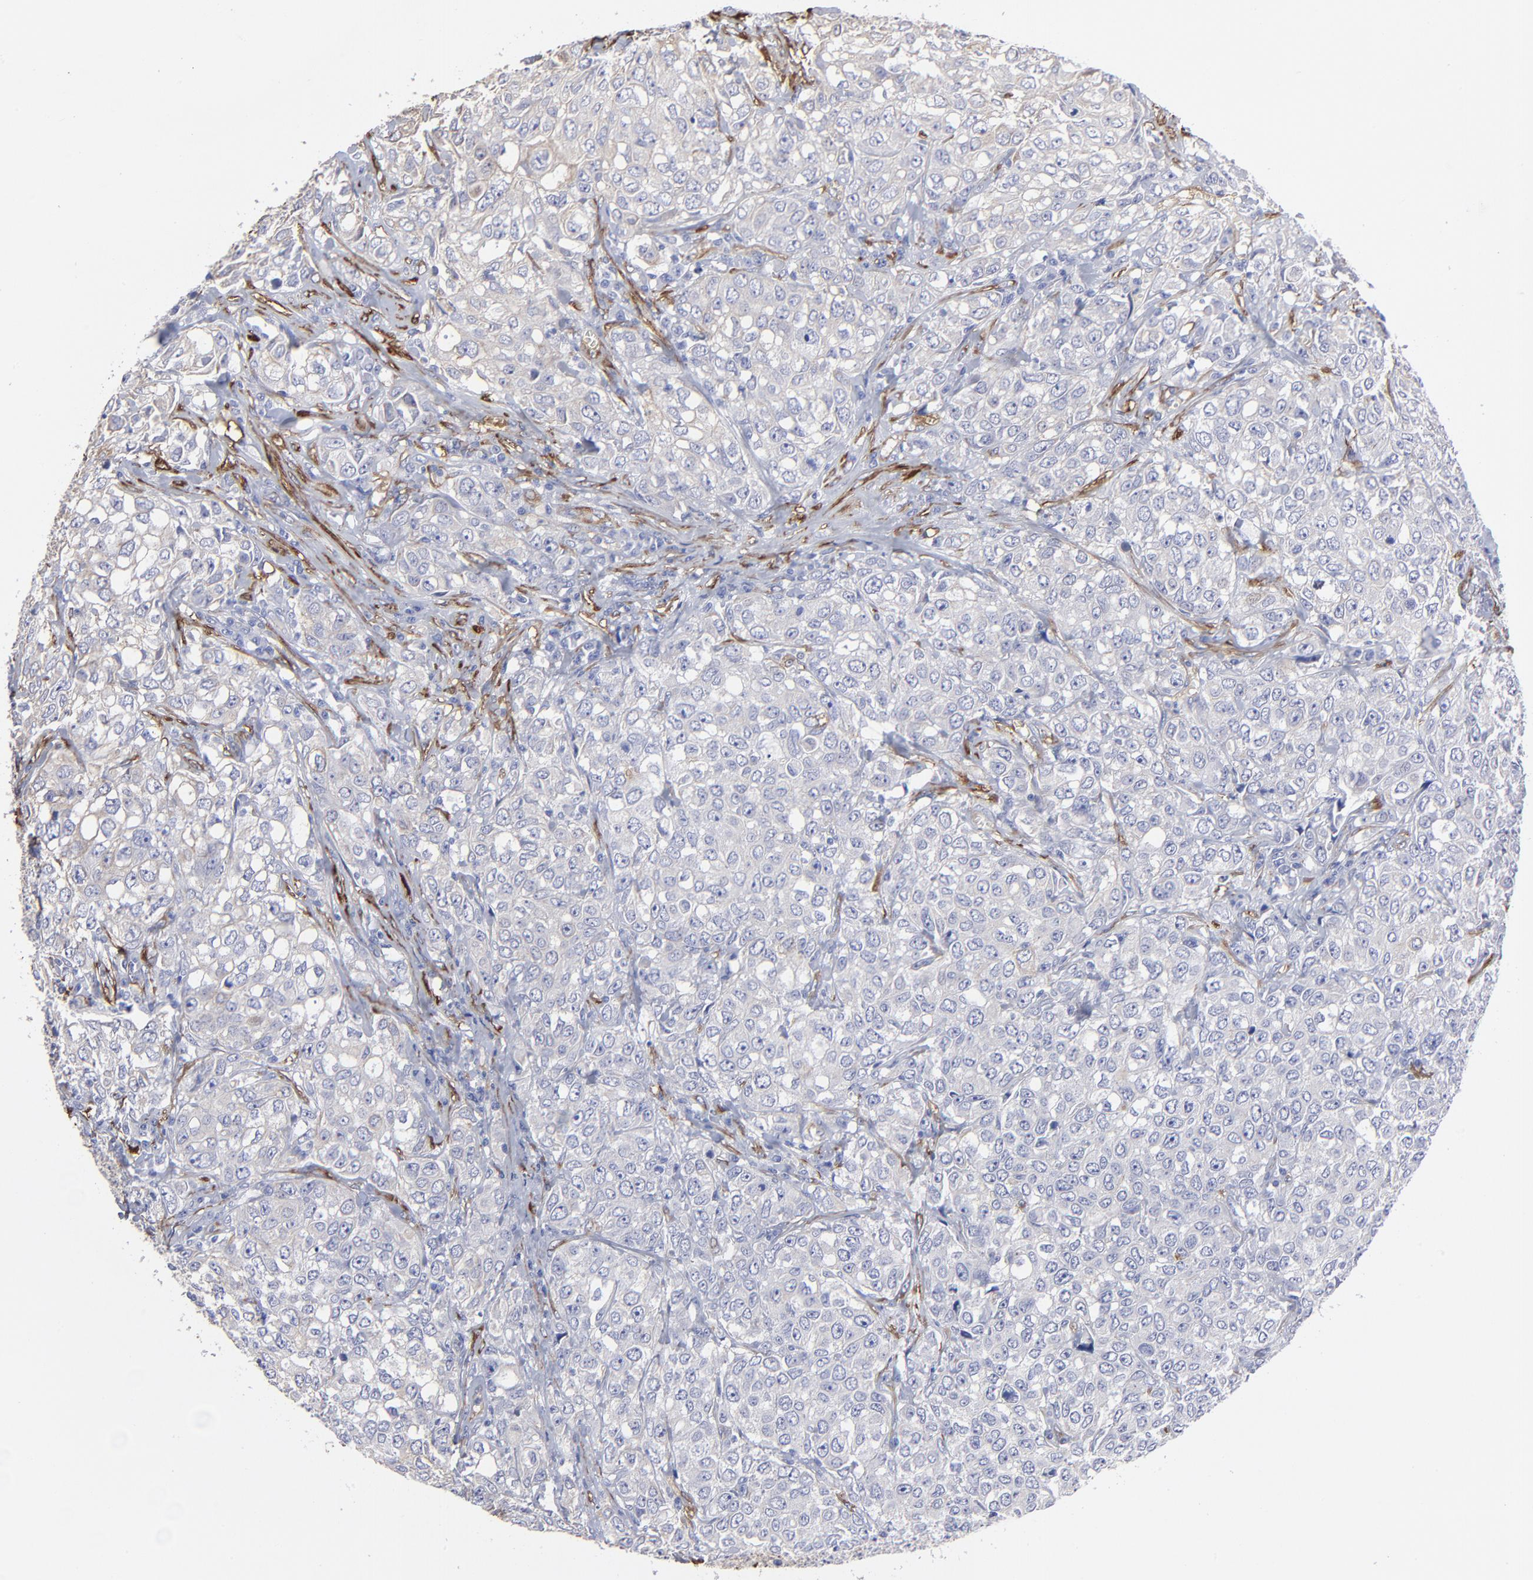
{"staining": {"intensity": "negative", "quantity": "none", "location": "none"}, "tissue": "urothelial cancer", "cell_type": "Tumor cells", "image_type": "cancer", "snomed": [{"axis": "morphology", "description": "Urothelial carcinoma, High grade"}, {"axis": "topography", "description": "Urinary bladder"}], "caption": "The immunohistochemistry micrograph has no significant expression in tumor cells of high-grade urothelial carcinoma tissue.", "gene": "CILP", "patient": {"sex": "female", "age": 75}}